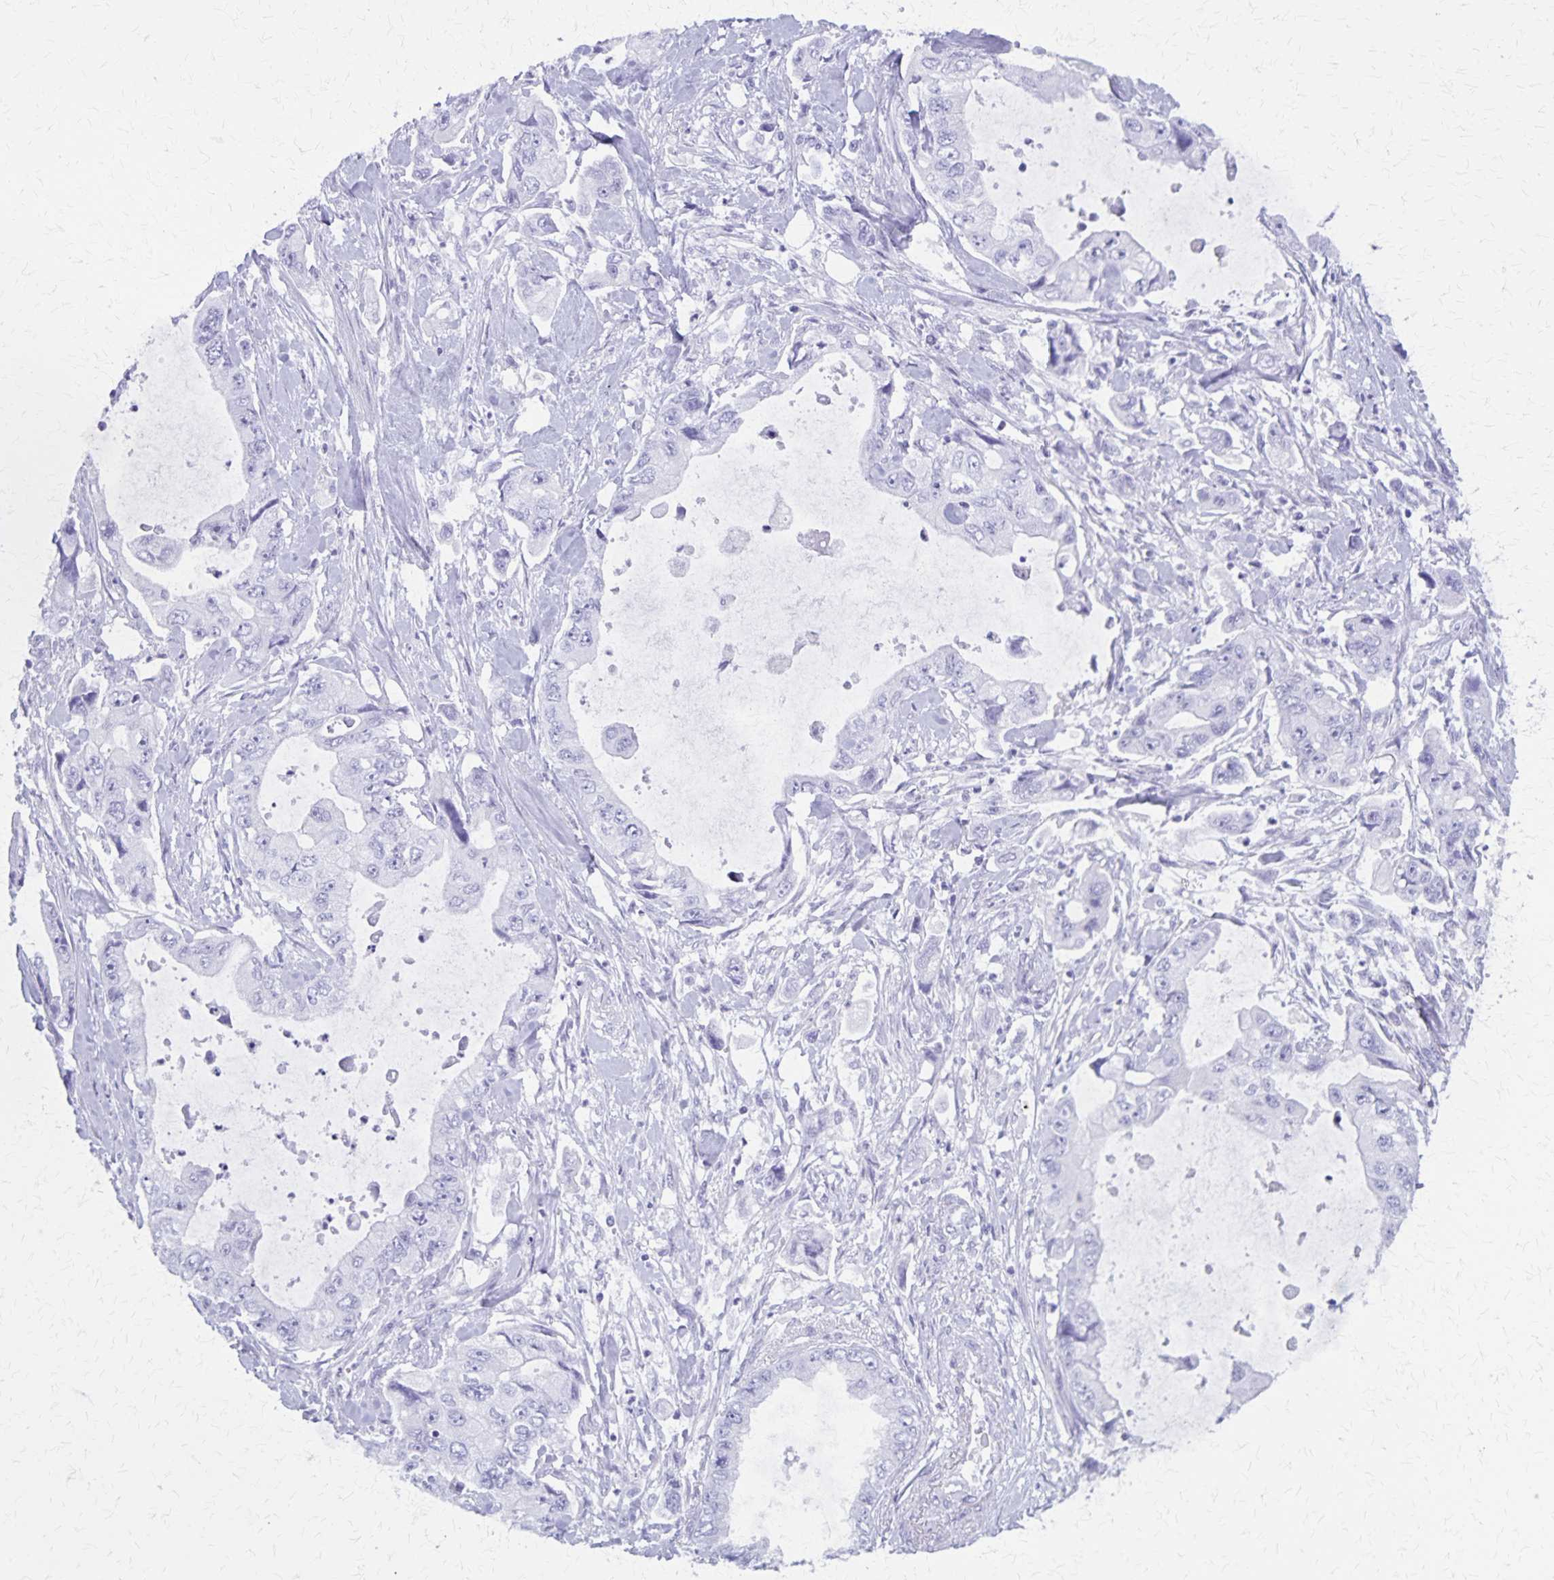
{"staining": {"intensity": "negative", "quantity": "none", "location": "none"}, "tissue": "stomach cancer", "cell_type": "Tumor cells", "image_type": "cancer", "snomed": [{"axis": "morphology", "description": "Adenocarcinoma, NOS"}, {"axis": "topography", "description": "Pancreas"}, {"axis": "topography", "description": "Stomach, upper"}, {"axis": "topography", "description": "Stomach"}], "caption": "Immunohistochemistry (IHC) micrograph of neoplastic tissue: human adenocarcinoma (stomach) stained with DAB shows no significant protein staining in tumor cells.", "gene": "DEFA5", "patient": {"sex": "male", "age": 77}}